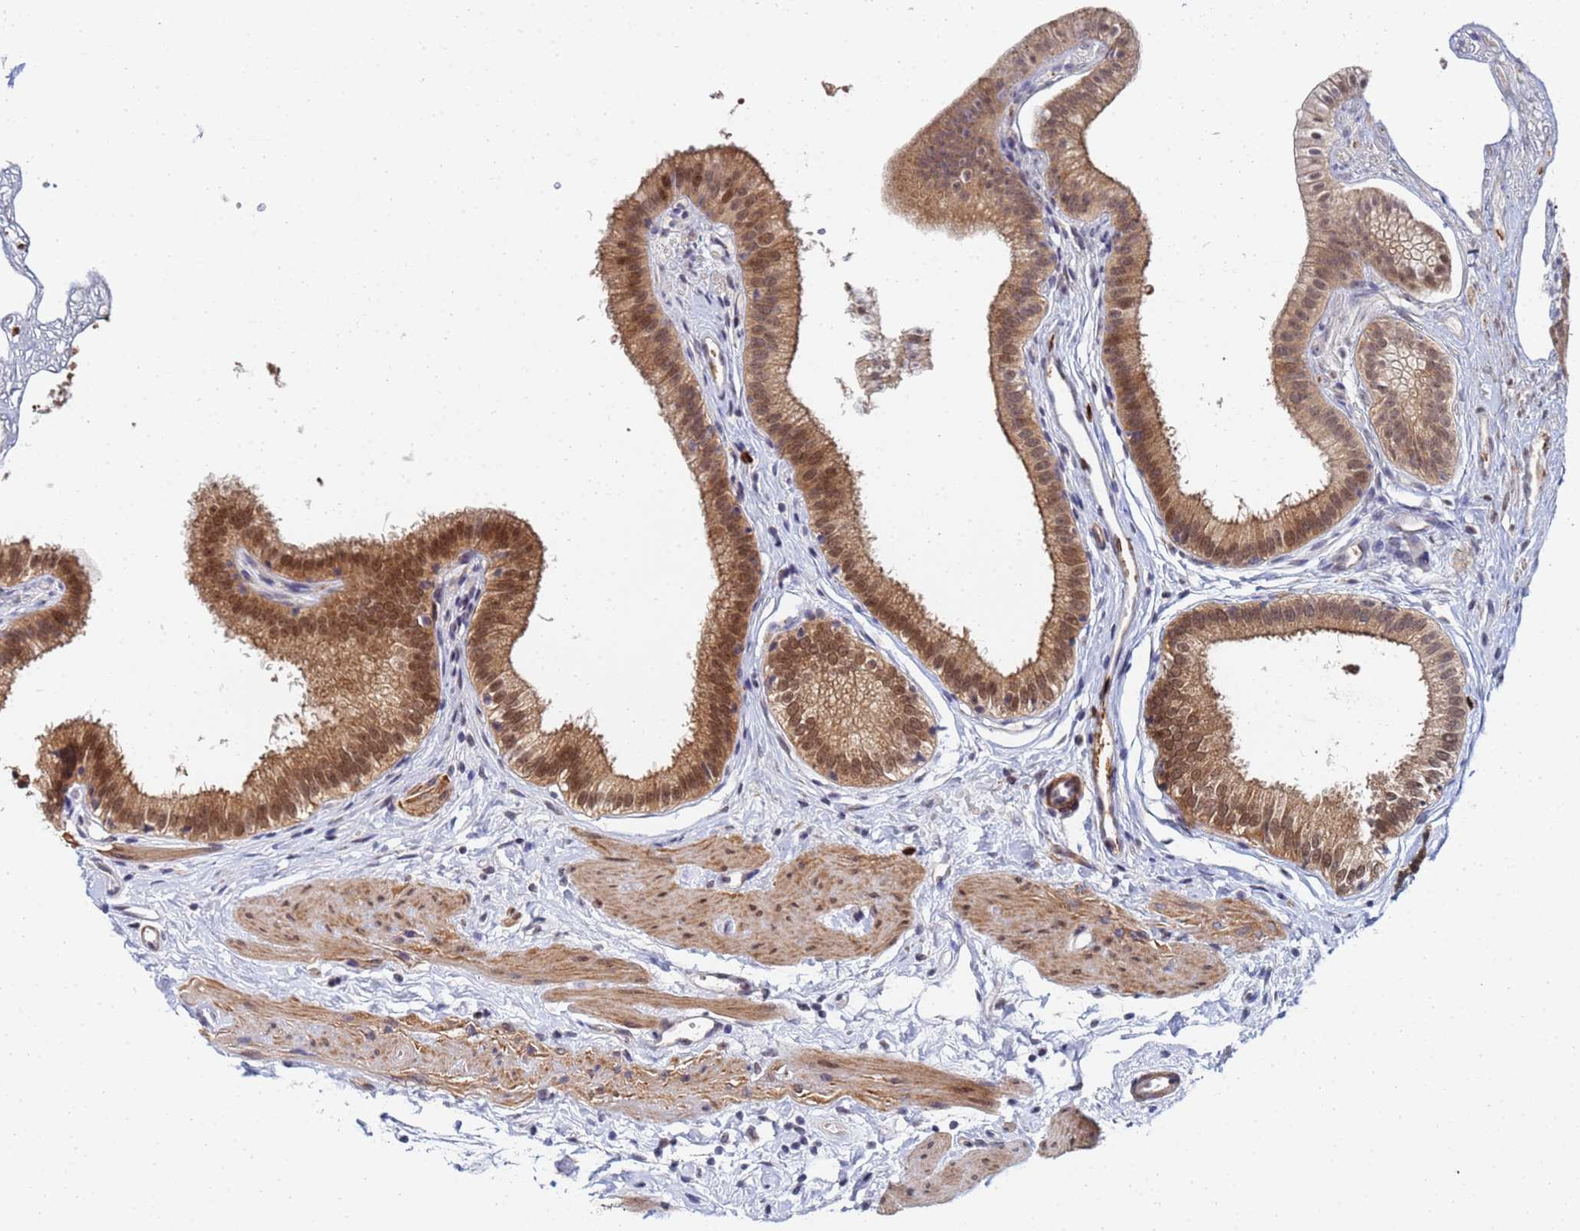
{"staining": {"intensity": "moderate", "quantity": ">75%", "location": "cytoplasmic/membranous,nuclear"}, "tissue": "gallbladder", "cell_type": "Glandular cells", "image_type": "normal", "snomed": [{"axis": "morphology", "description": "Normal tissue, NOS"}, {"axis": "topography", "description": "Gallbladder"}], "caption": "This is a micrograph of immunohistochemistry staining of unremarkable gallbladder, which shows moderate positivity in the cytoplasmic/membranous,nuclear of glandular cells.", "gene": "MTCL1", "patient": {"sex": "female", "age": 54}}